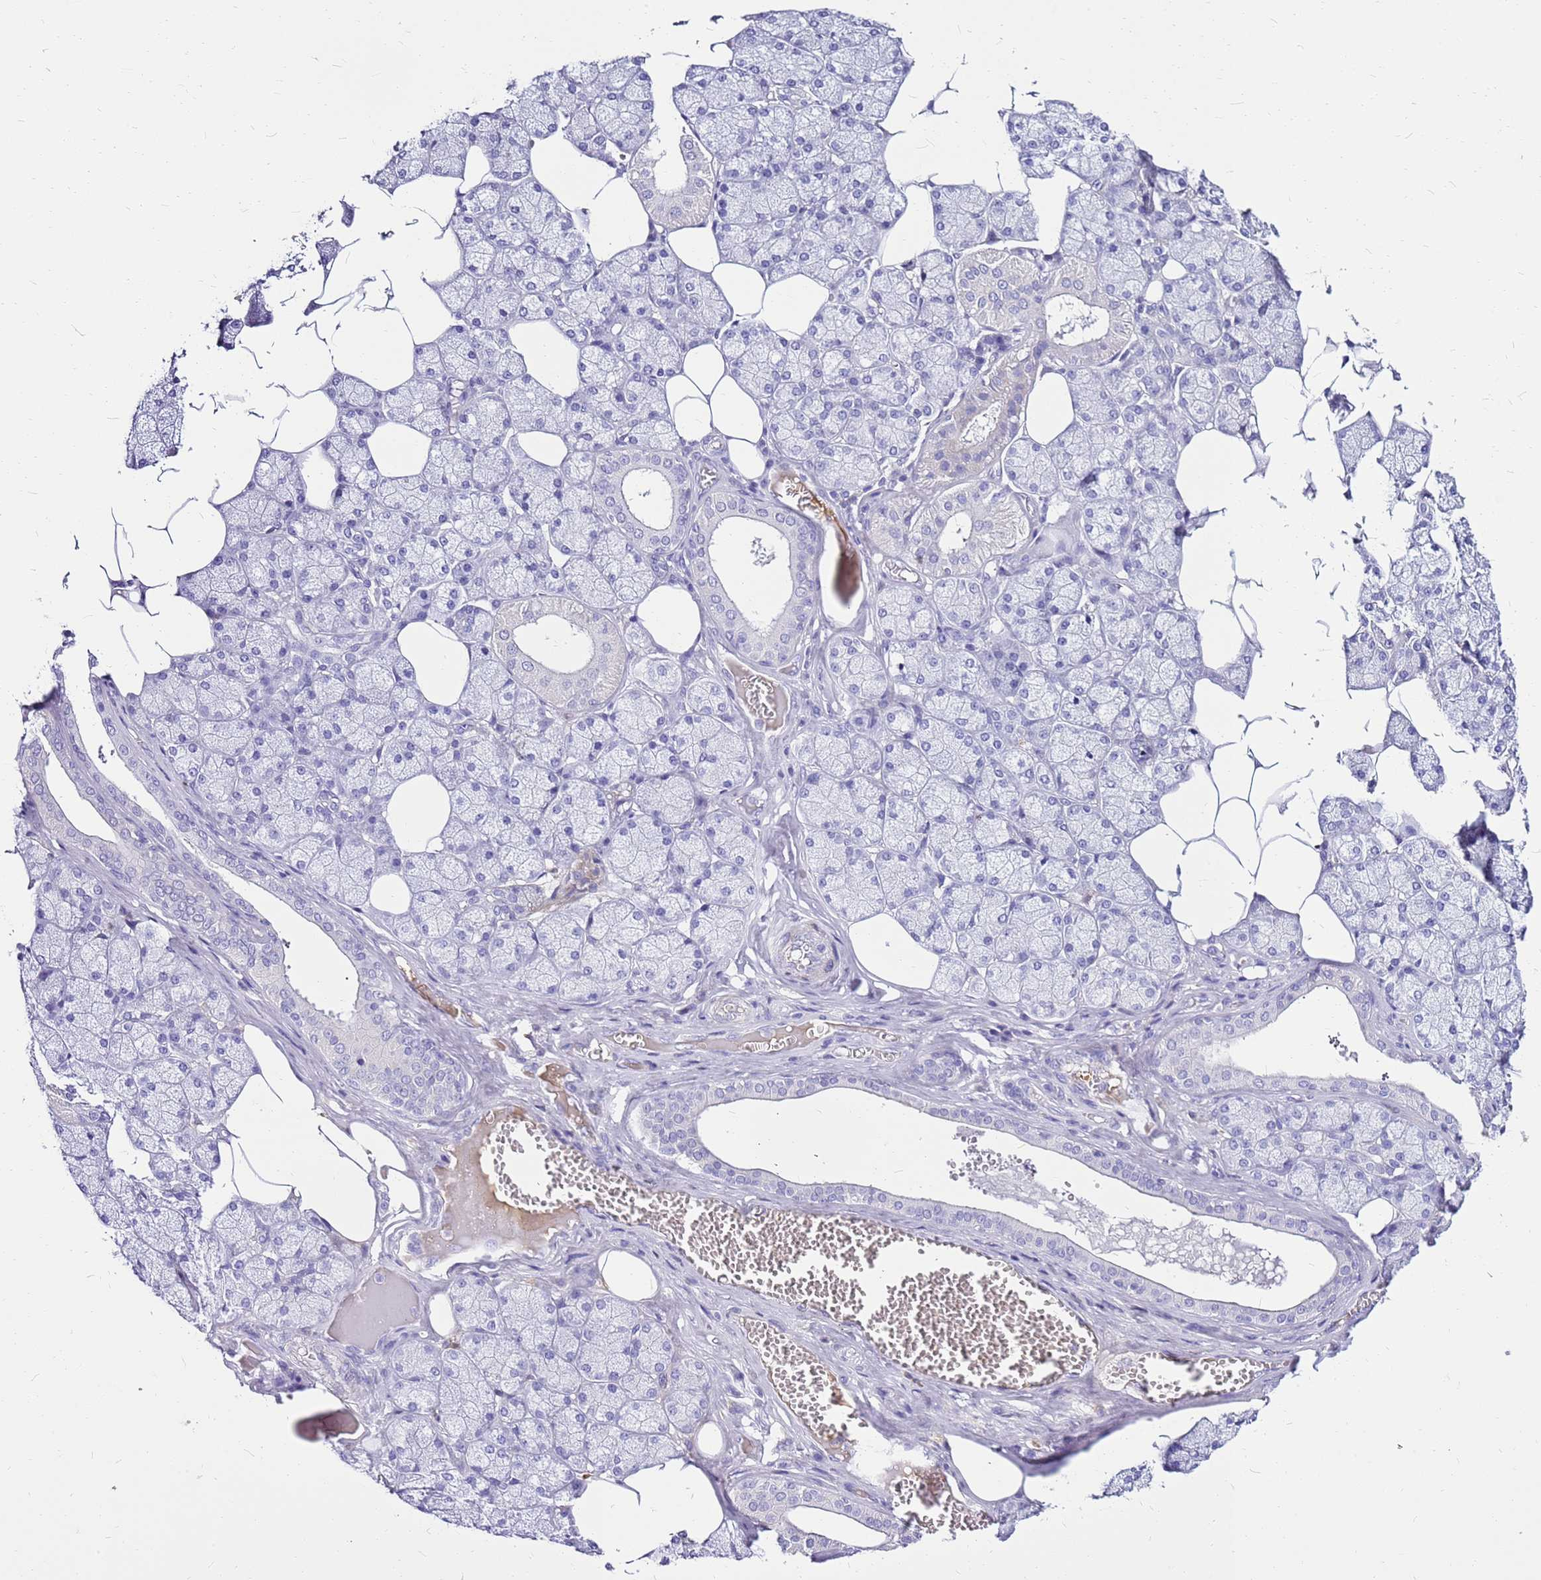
{"staining": {"intensity": "negative", "quantity": "none", "location": "none"}, "tissue": "salivary gland", "cell_type": "Glandular cells", "image_type": "normal", "snomed": [{"axis": "morphology", "description": "Normal tissue, NOS"}, {"axis": "topography", "description": "Salivary gland"}], "caption": "Benign salivary gland was stained to show a protein in brown. There is no significant positivity in glandular cells. The staining was performed using DAB to visualize the protein expression in brown, while the nuclei were stained in blue with hematoxylin (Magnification: 20x).", "gene": "DCDC2B", "patient": {"sex": "male", "age": 62}}